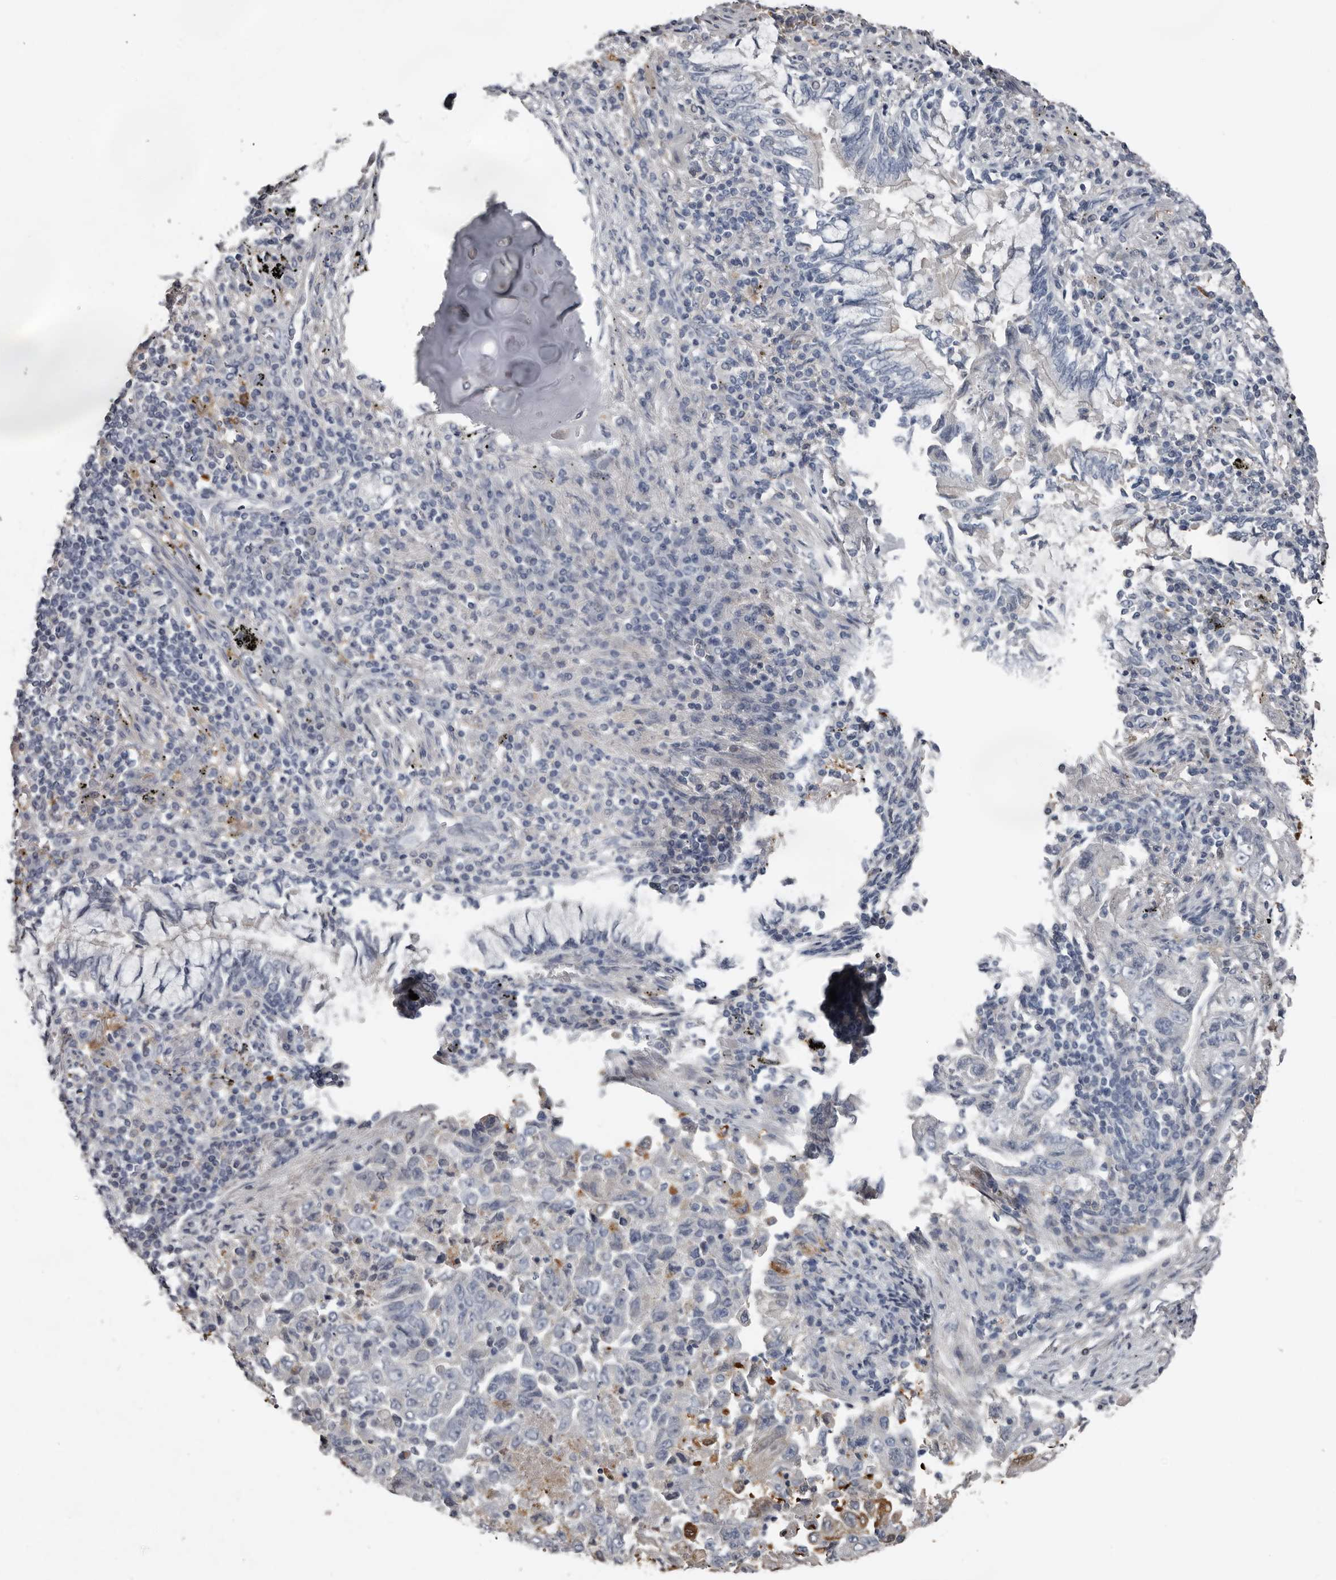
{"staining": {"intensity": "moderate", "quantity": "<25%", "location": "cytoplasmic/membranous,nuclear"}, "tissue": "lung cancer", "cell_type": "Tumor cells", "image_type": "cancer", "snomed": [{"axis": "morphology", "description": "Adenocarcinoma, NOS"}, {"axis": "topography", "description": "Lung"}], "caption": "The histopathology image displays immunohistochemical staining of lung adenocarcinoma. There is moderate cytoplasmic/membranous and nuclear positivity is seen in about <25% of tumor cells.", "gene": "FABP7", "patient": {"sex": "female", "age": 51}}